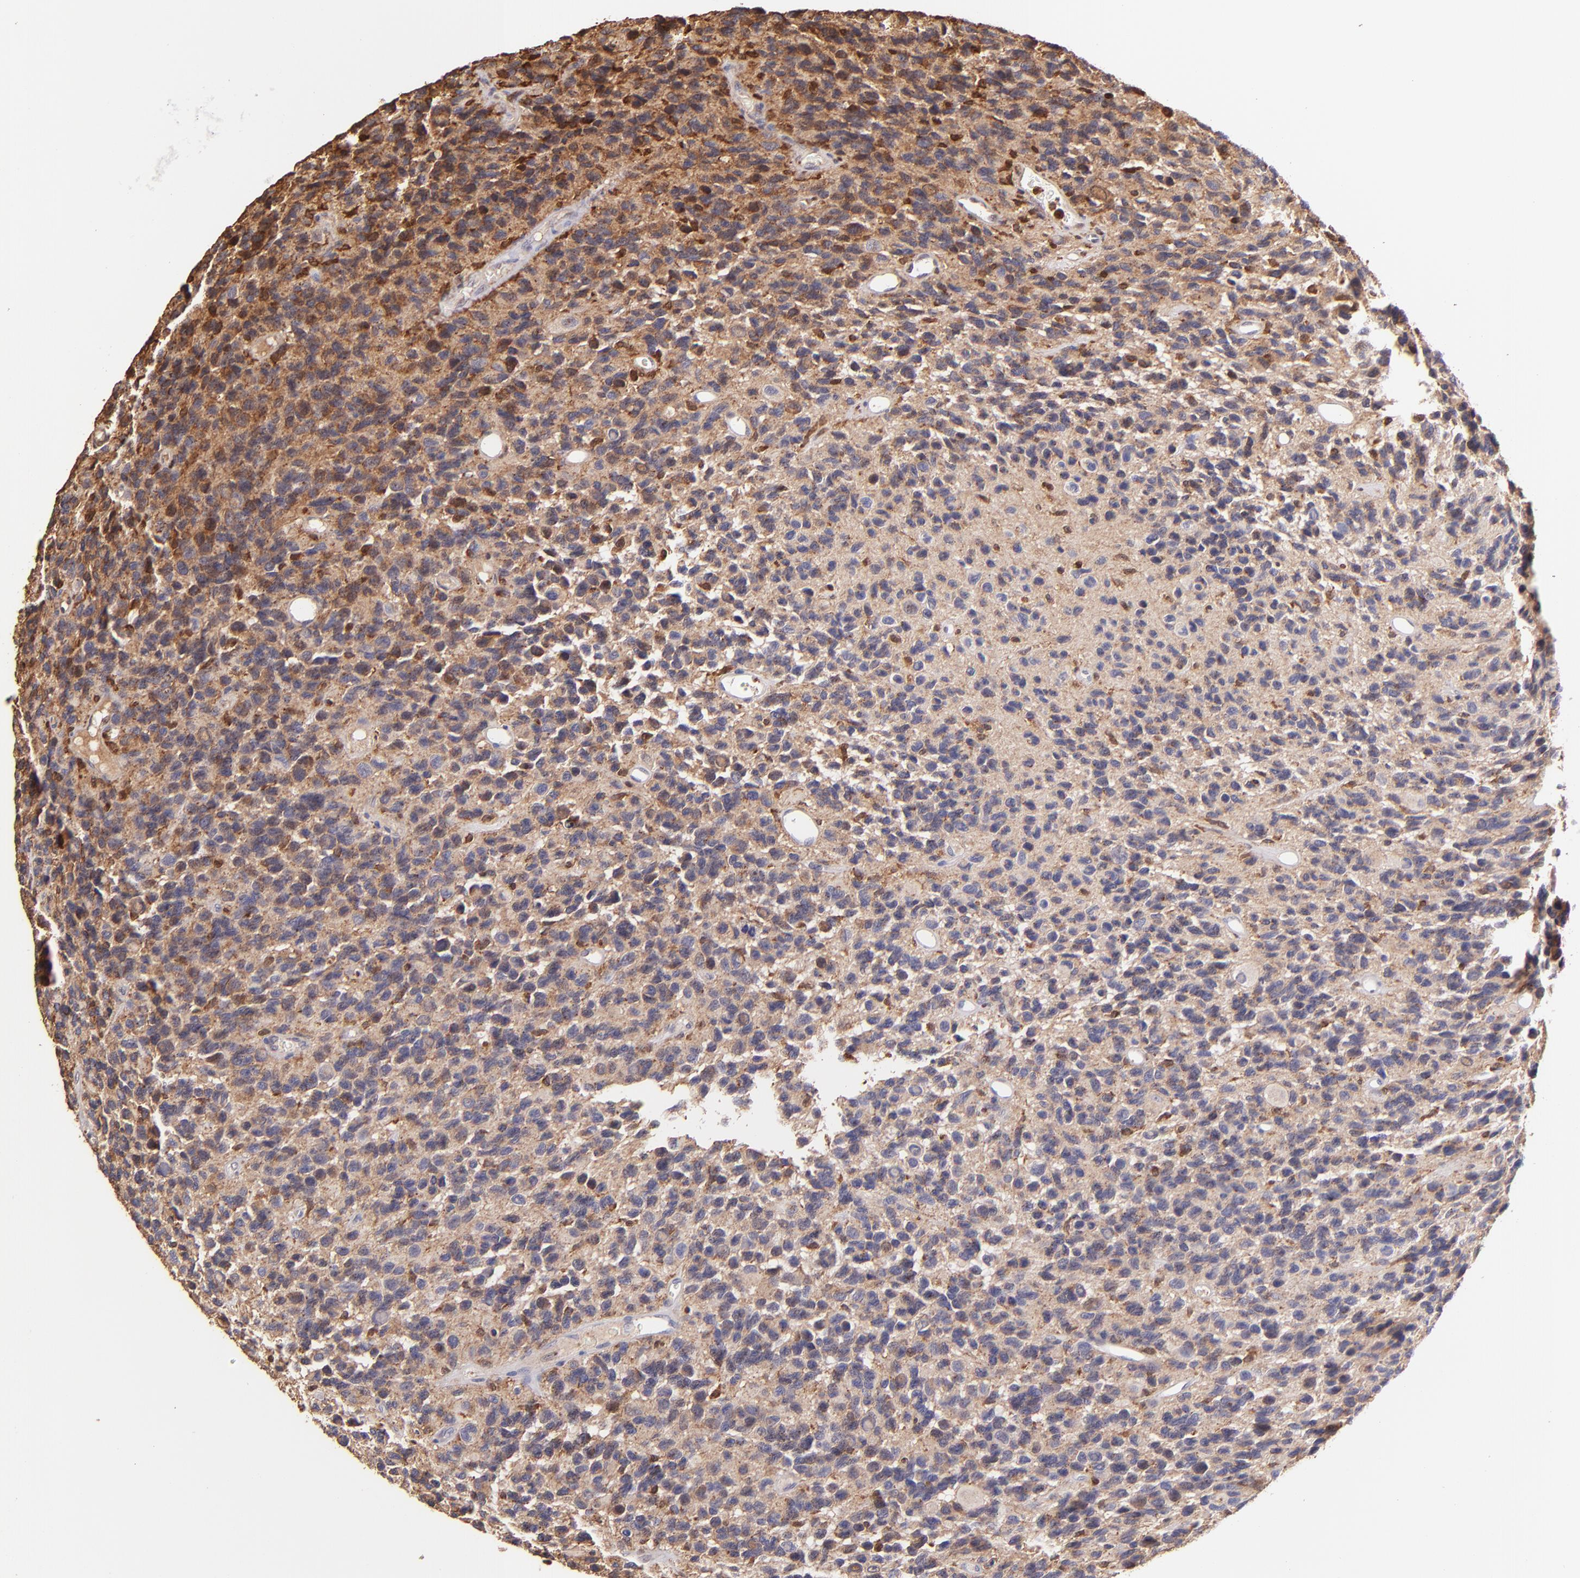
{"staining": {"intensity": "moderate", "quantity": ">75%", "location": "cytoplasmic/membranous"}, "tissue": "glioma", "cell_type": "Tumor cells", "image_type": "cancer", "snomed": [{"axis": "morphology", "description": "Glioma, malignant, High grade"}, {"axis": "topography", "description": "Brain"}], "caption": "This histopathology image demonstrates glioma stained with immunohistochemistry to label a protein in brown. The cytoplasmic/membranous of tumor cells show moderate positivity for the protein. Nuclei are counter-stained blue.", "gene": "BTK", "patient": {"sex": "male", "age": 77}}